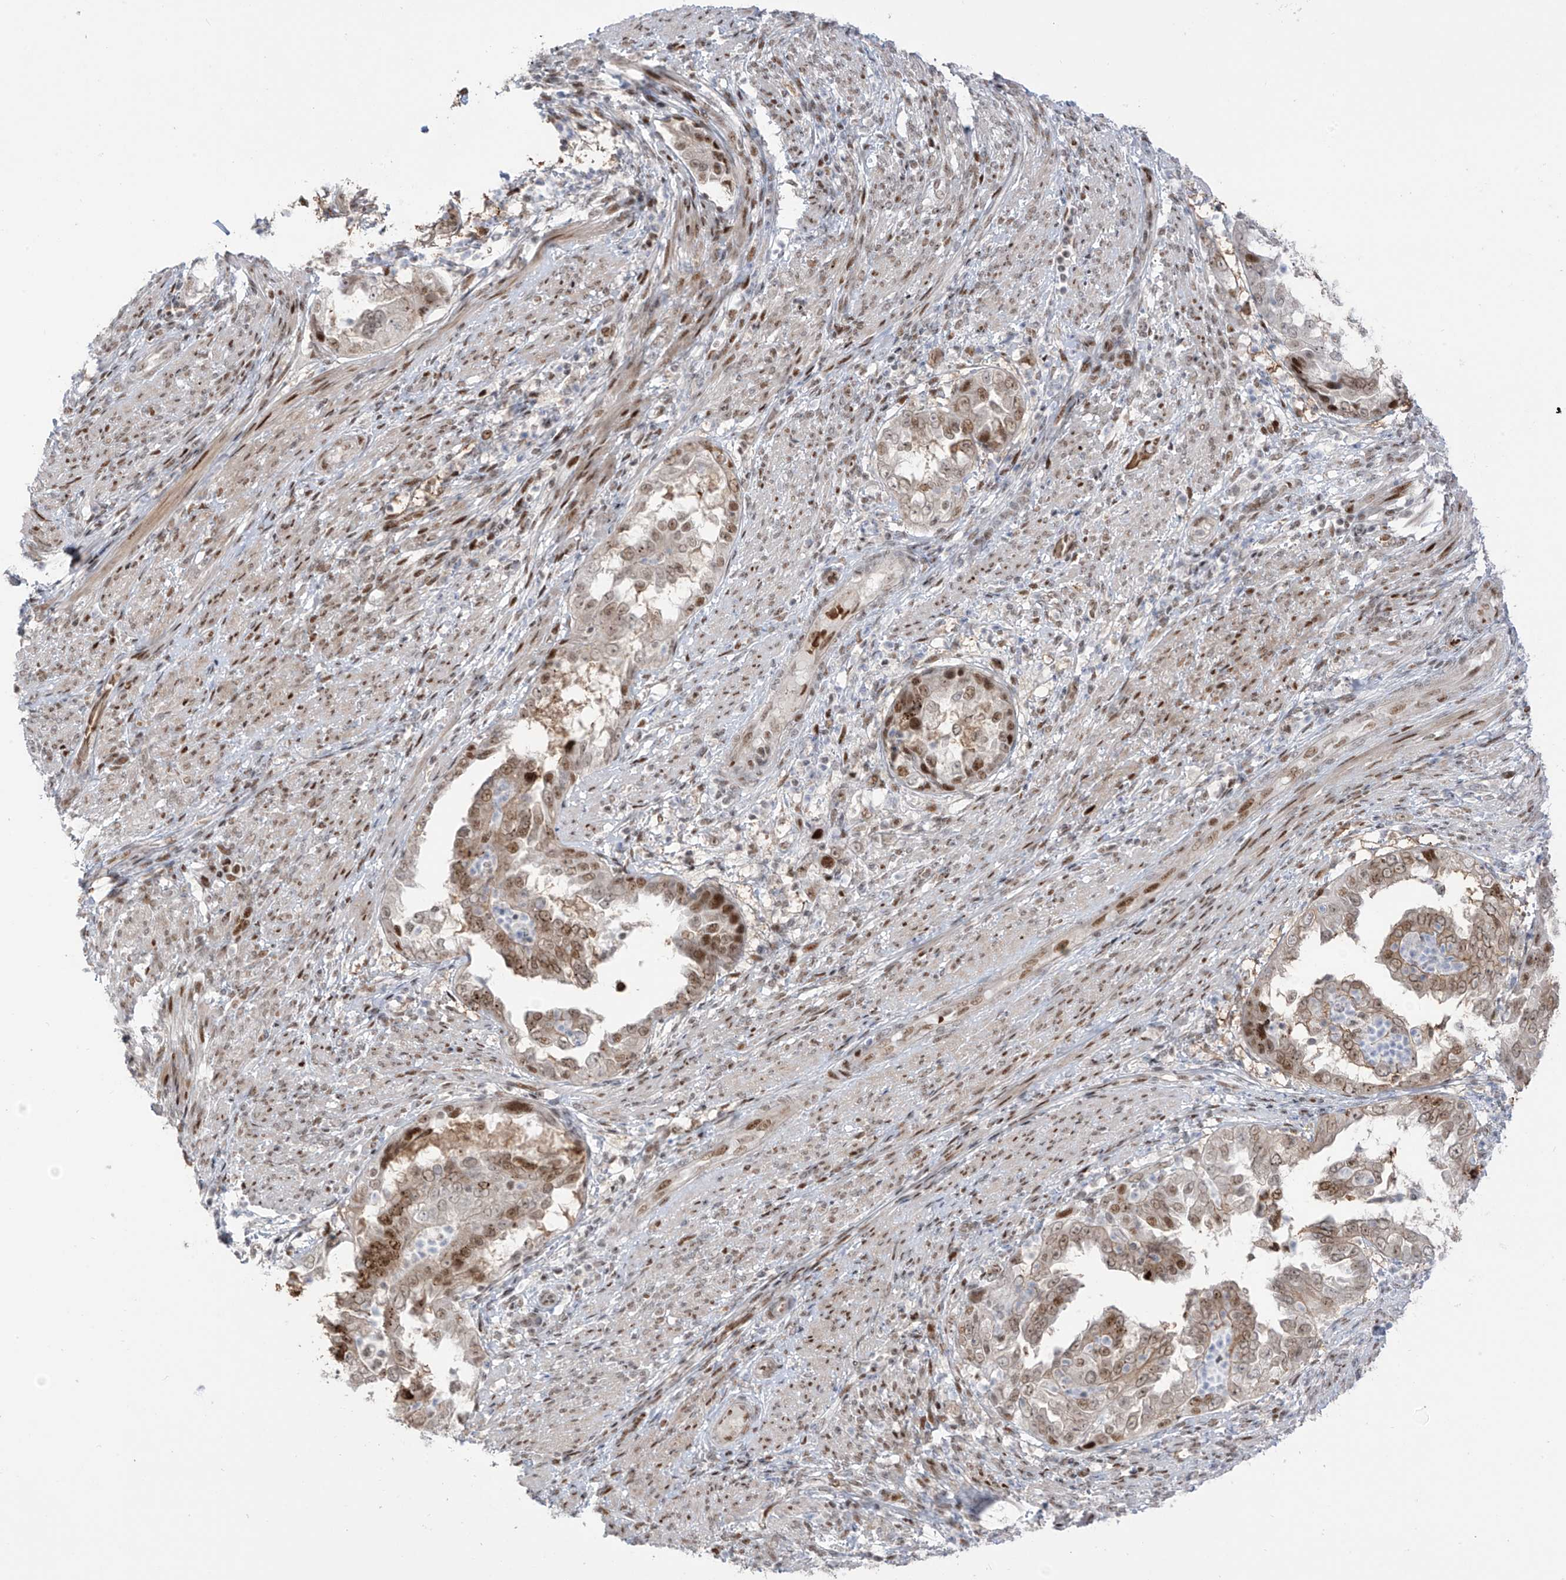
{"staining": {"intensity": "moderate", "quantity": "25%-75%", "location": "cytoplasmic/membranous,nuclear"}, "tissue": "endometrial cancer", "cell_type": "Tumor cells", "image_type": "cancer", "snomed": [{"axis": "morphology", "description": "Adenocarcinoma, NOS"}, {"axis": "topography", "description": "Endometrium"}], "caption": "An immunohistochemistry image of neoplastic tissue is shown. Protein staining in brown highlights moderate cytoplasmic/membranous and nuclear positivity in endometrial cancer (adenocarcinoma) within tumor cells.", "gene": "ZCWPW2", "patient": {"sex": "female", "age": 85}}